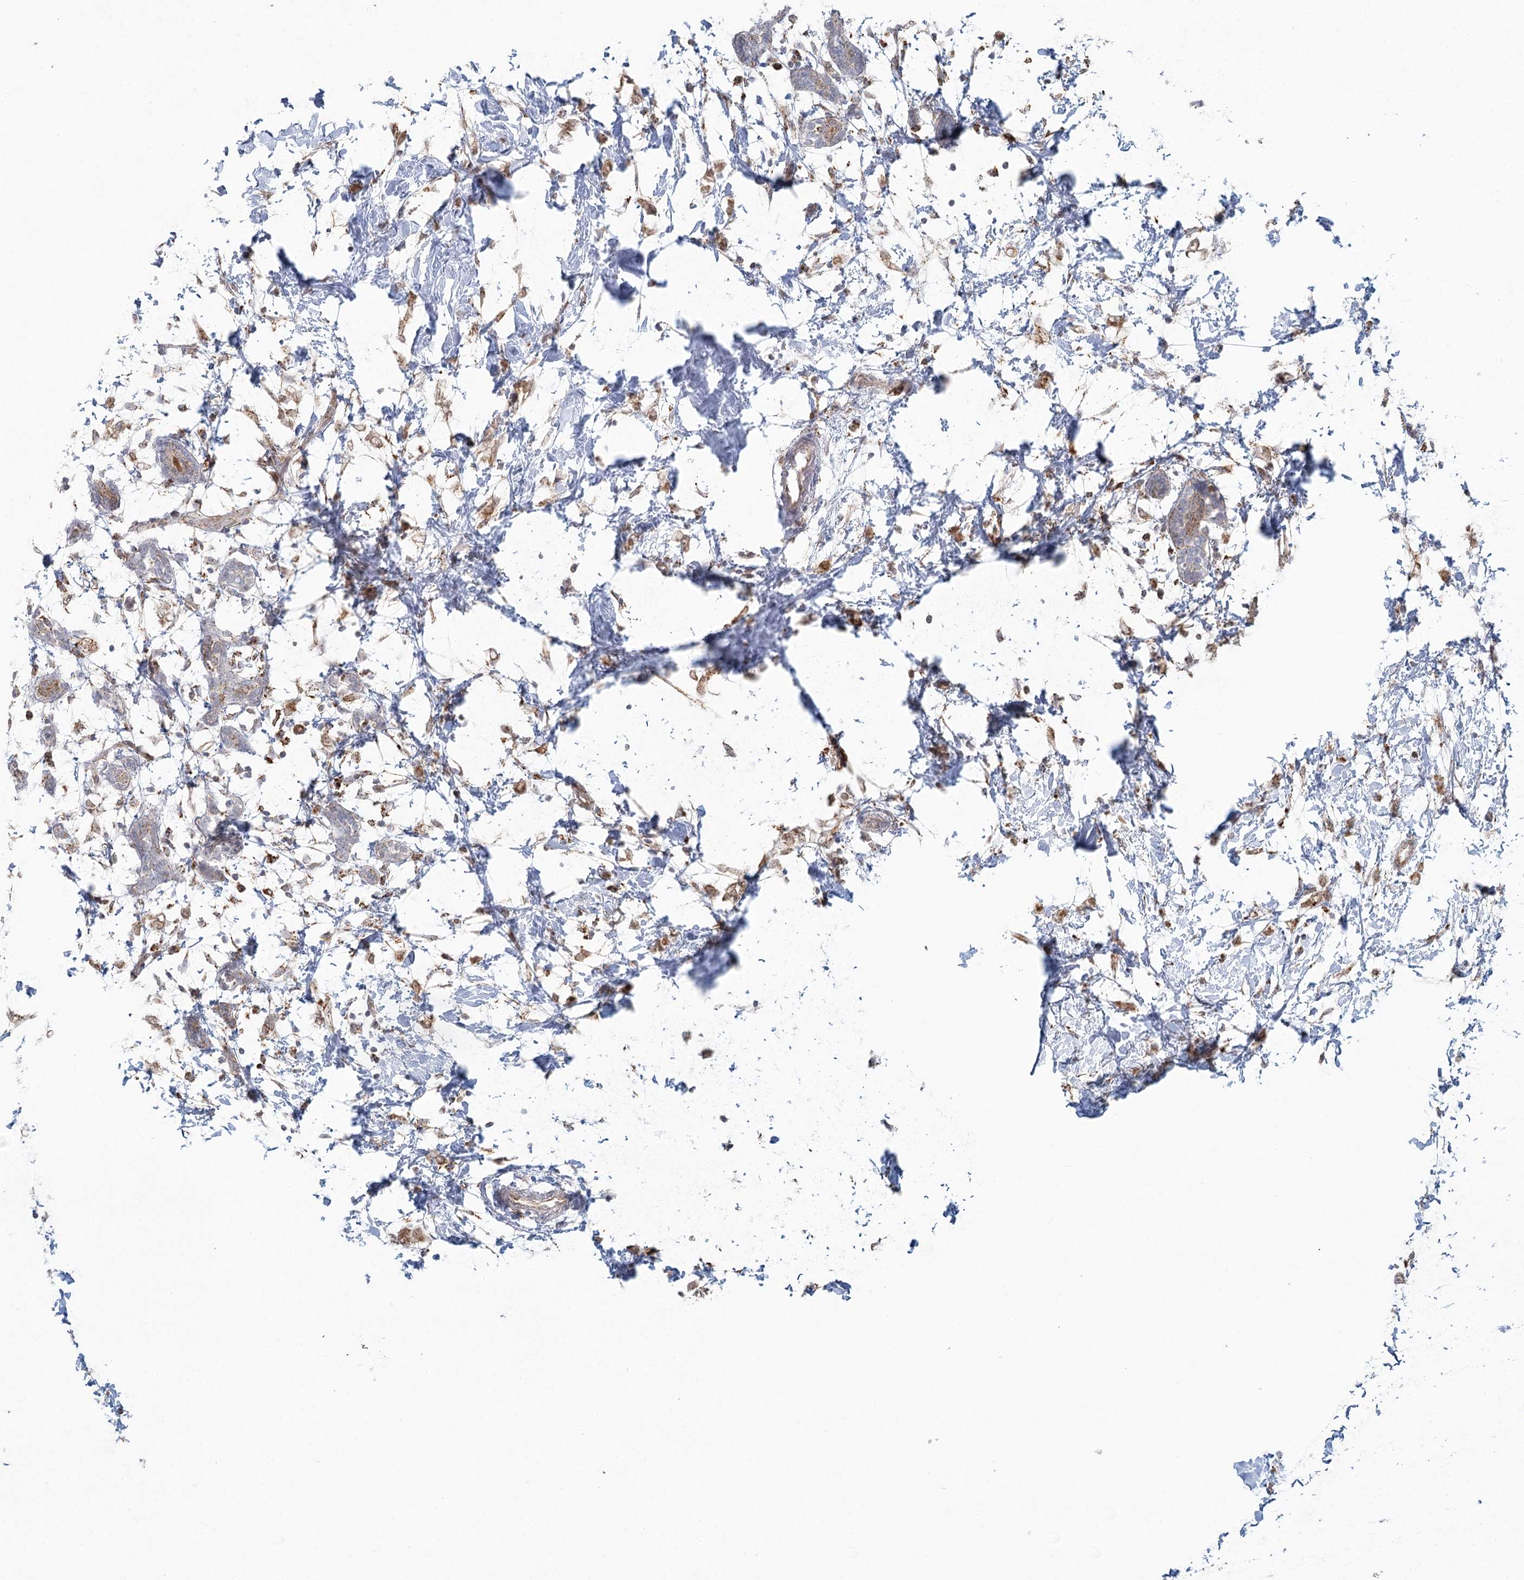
{"staining": {"intensity": "moderate", "quantity": ">75%", "location": "cytoplasmic/membranous"}, "tissue": "breast cancer", "cell_type": "Tumor cells", "image_type": "cancer", "snomed": [{"axis": "morphology", "description": "Normal tissue, NOS"}, {"axis": "morphology", "description": "Lobular carcinoma"}, {"axis": "topography", "description": "Breast"}], "caption": "Breast lobular carcinoma was stained to show a protein in brown. There is medium levels of moderate cytoplasmic/membranous expression in about >75% of tumor cells.", "gene": "LACTB", "patient": {"sex": "female", "age": 47}}